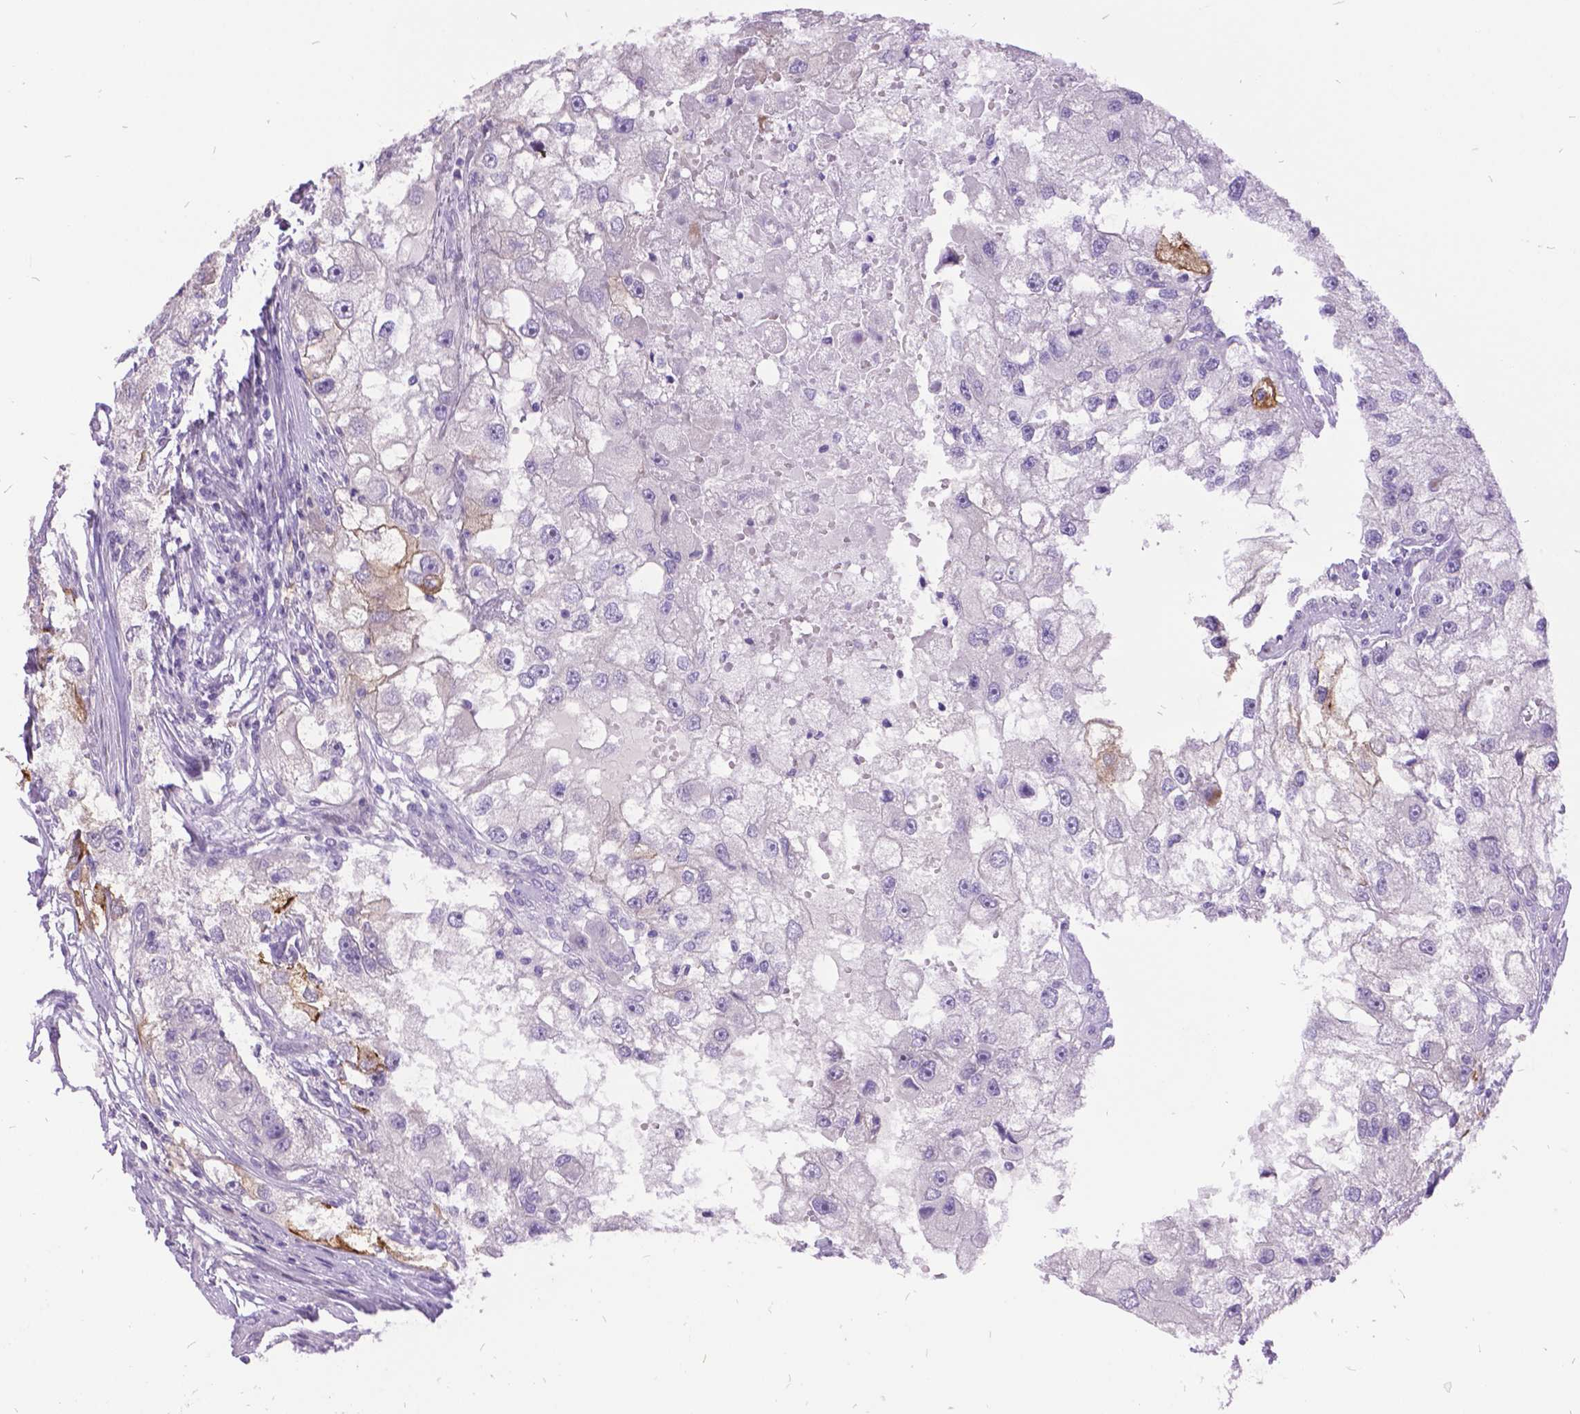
{"staining": {"intensity": "negative", "quantity": "none", "location": "none"}, "tissue": "renal cancer", "cell_type": "Tumor cells", "image_type": "cancer", "snomed": [{"axis": "morphology", "description": "Adenocarcinoma, NOS"}, {"axis": "topography", "description": "Kidney"}], "caption": "Tumor cells show no significant protein expression in renal cancer (adenocarcinoma). The staining is performed using DAB (3,3'-diaminobenzidine) brown chromogen with nuclei counter-stained in using hematoxylin.", "gene": "ITGB6", "patient": {"sex": "male", "age": 63}}